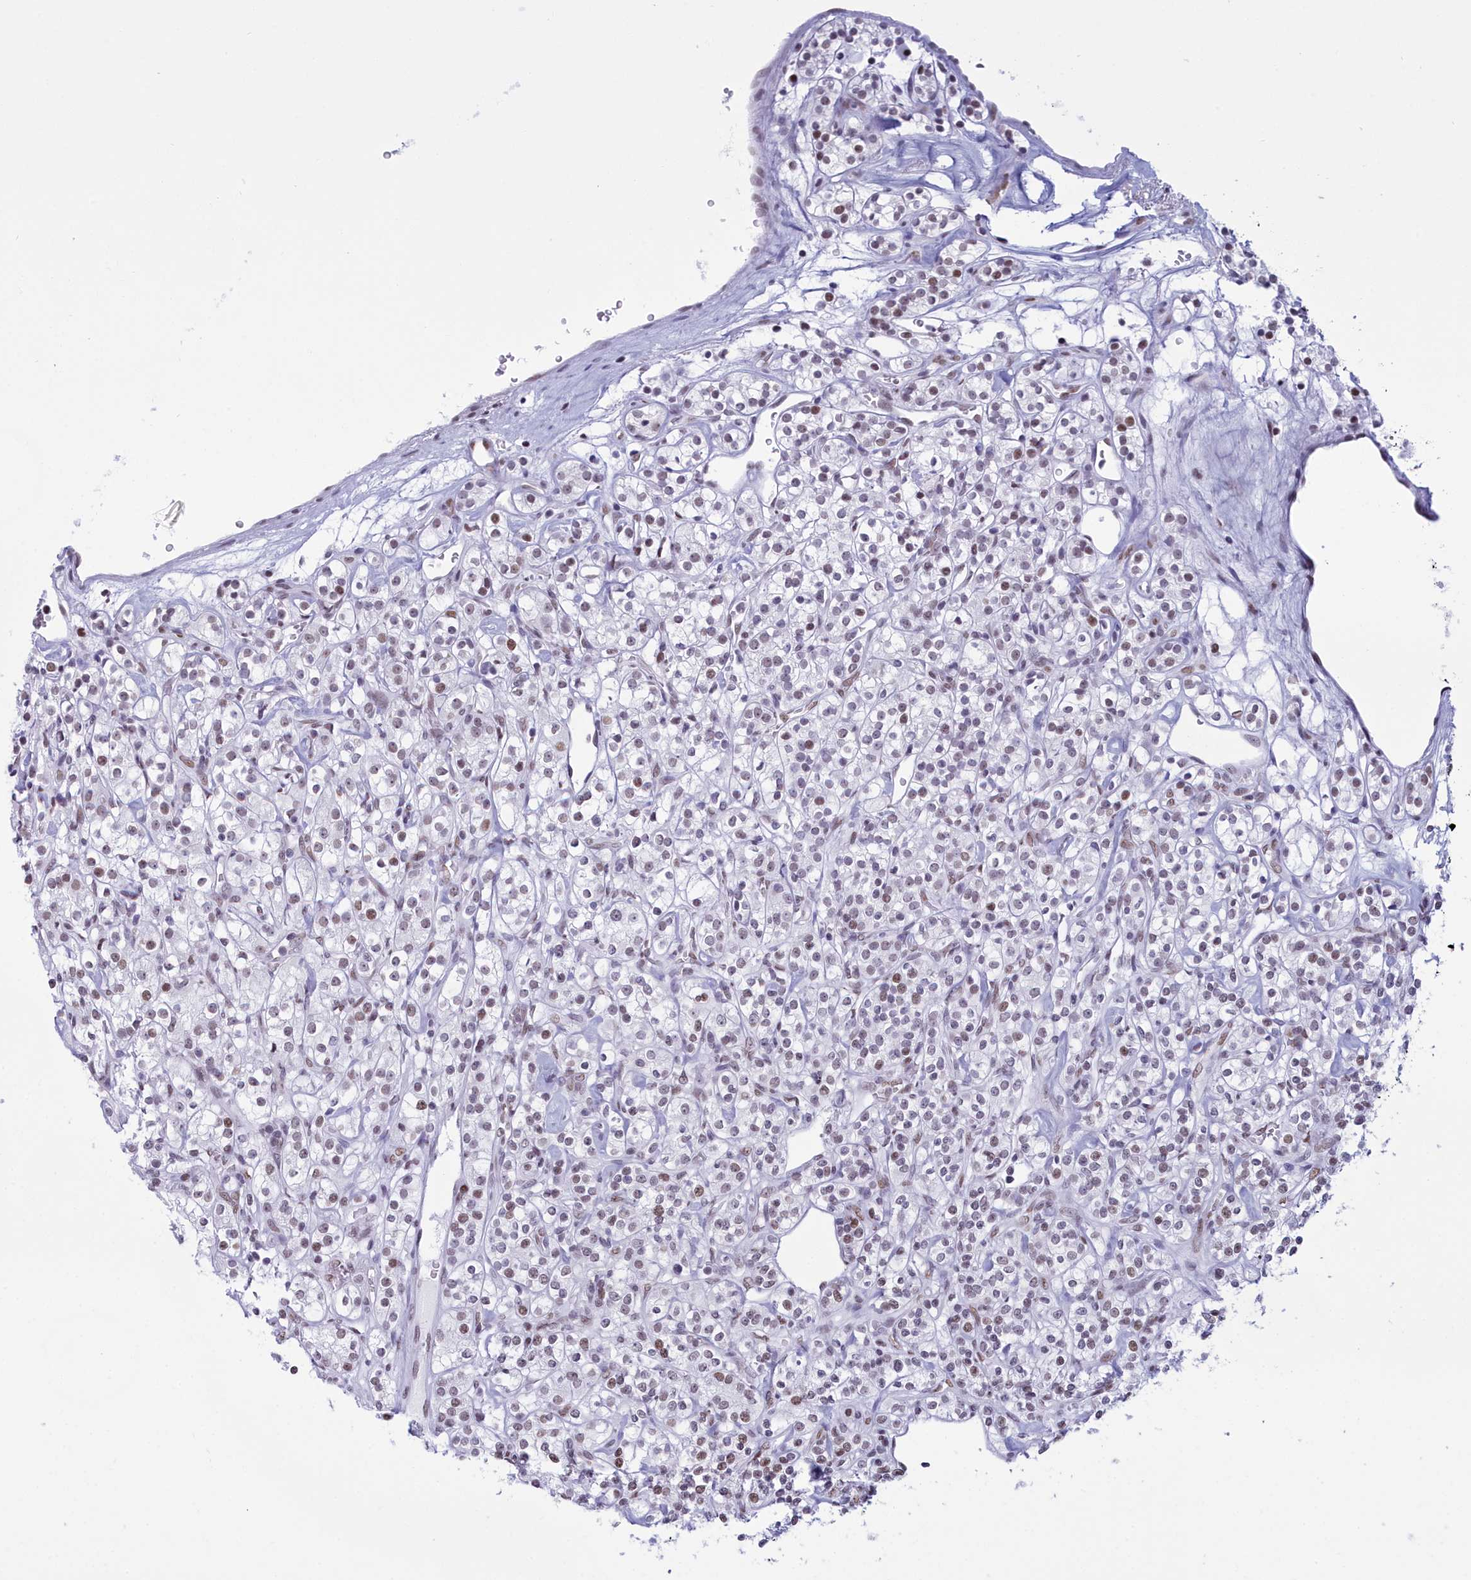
{"staining": {"intensity": "weak", "quantity": ">75%", "location": "nuclear"}, "tissue": "renal cancer", "cell_type": "Tumor cells", "image_type": "cancer", "snomed": [{"axis": "morphology", "description": "Adenocarcinoma, NOS"}, {"axis": "topography", "description": "Kidney"}], "caption": "Immunohistochemical staining of human renal cancer reveals low levels of weak nuclear protein staining in approximately >75% of tumor cells.", "gene": "CDC26", "patient": {"sex": "male", "age": 77}}